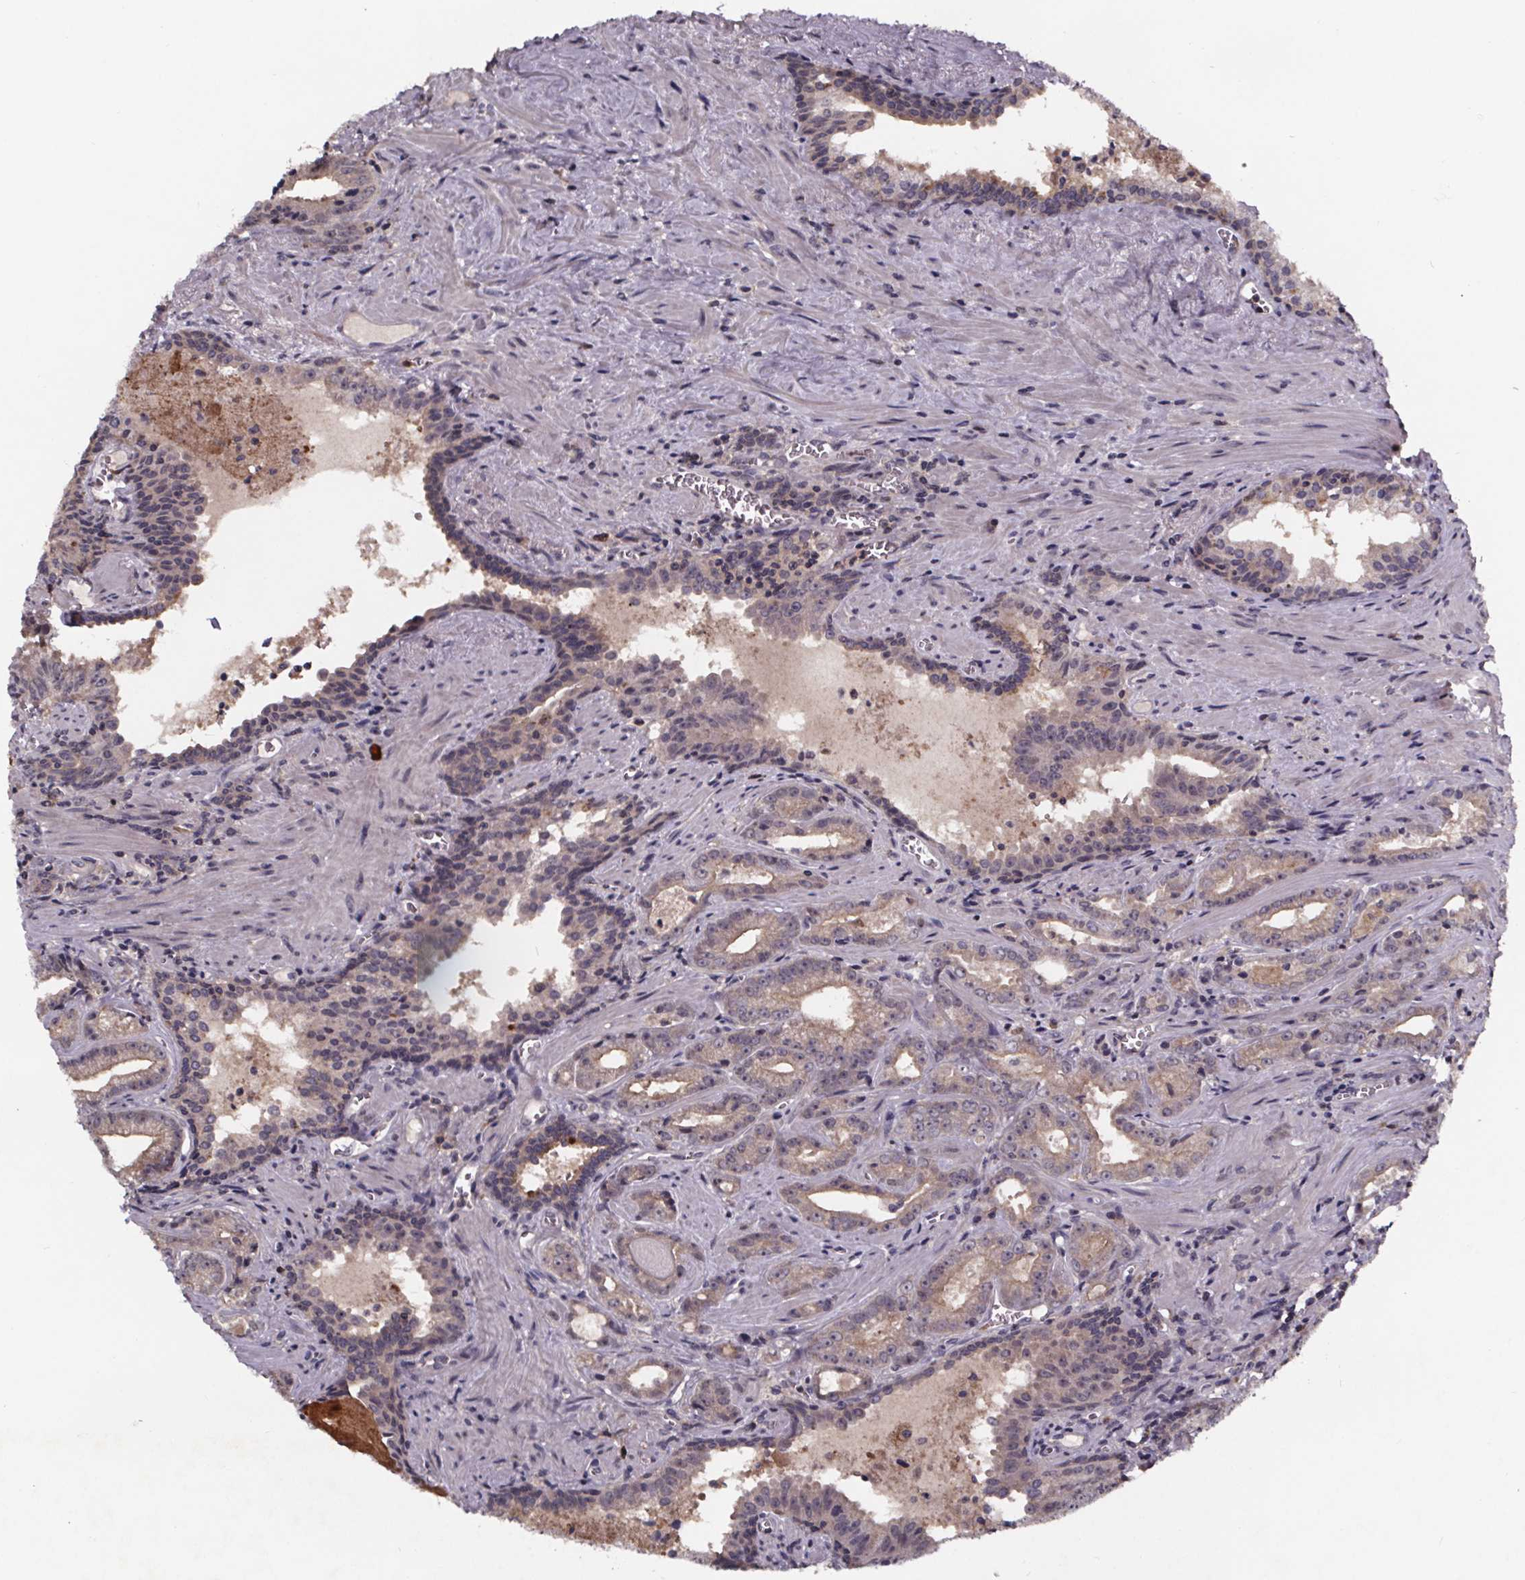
{"staining": {"intensity": "weak", "quantity": "25%-75%", "location": "cytoplasmic/membranous"}, "tissue": "prostate cancer", "cell_type": "Tumor cells", "image_type": "cancer", "snomed": [{"axis": "morphology", "description": "Adenocarcinoma, High grade"}, {"axis": "topography", "description": "Prostate"}], "caption": "High-magnification brightfield microscopy of high-grade adenocarcinoma (prostate) stained with DAB (3,3'-diaminobenzidine) (brown) and counterstained with hematoxylin (blue). tumor cells exhibit weak cytoplasmic/membranous expression is appreciated in about25%-75% of cells.", "gene": "SMIM1", "patient": {"sex": "male", "age": 68}}